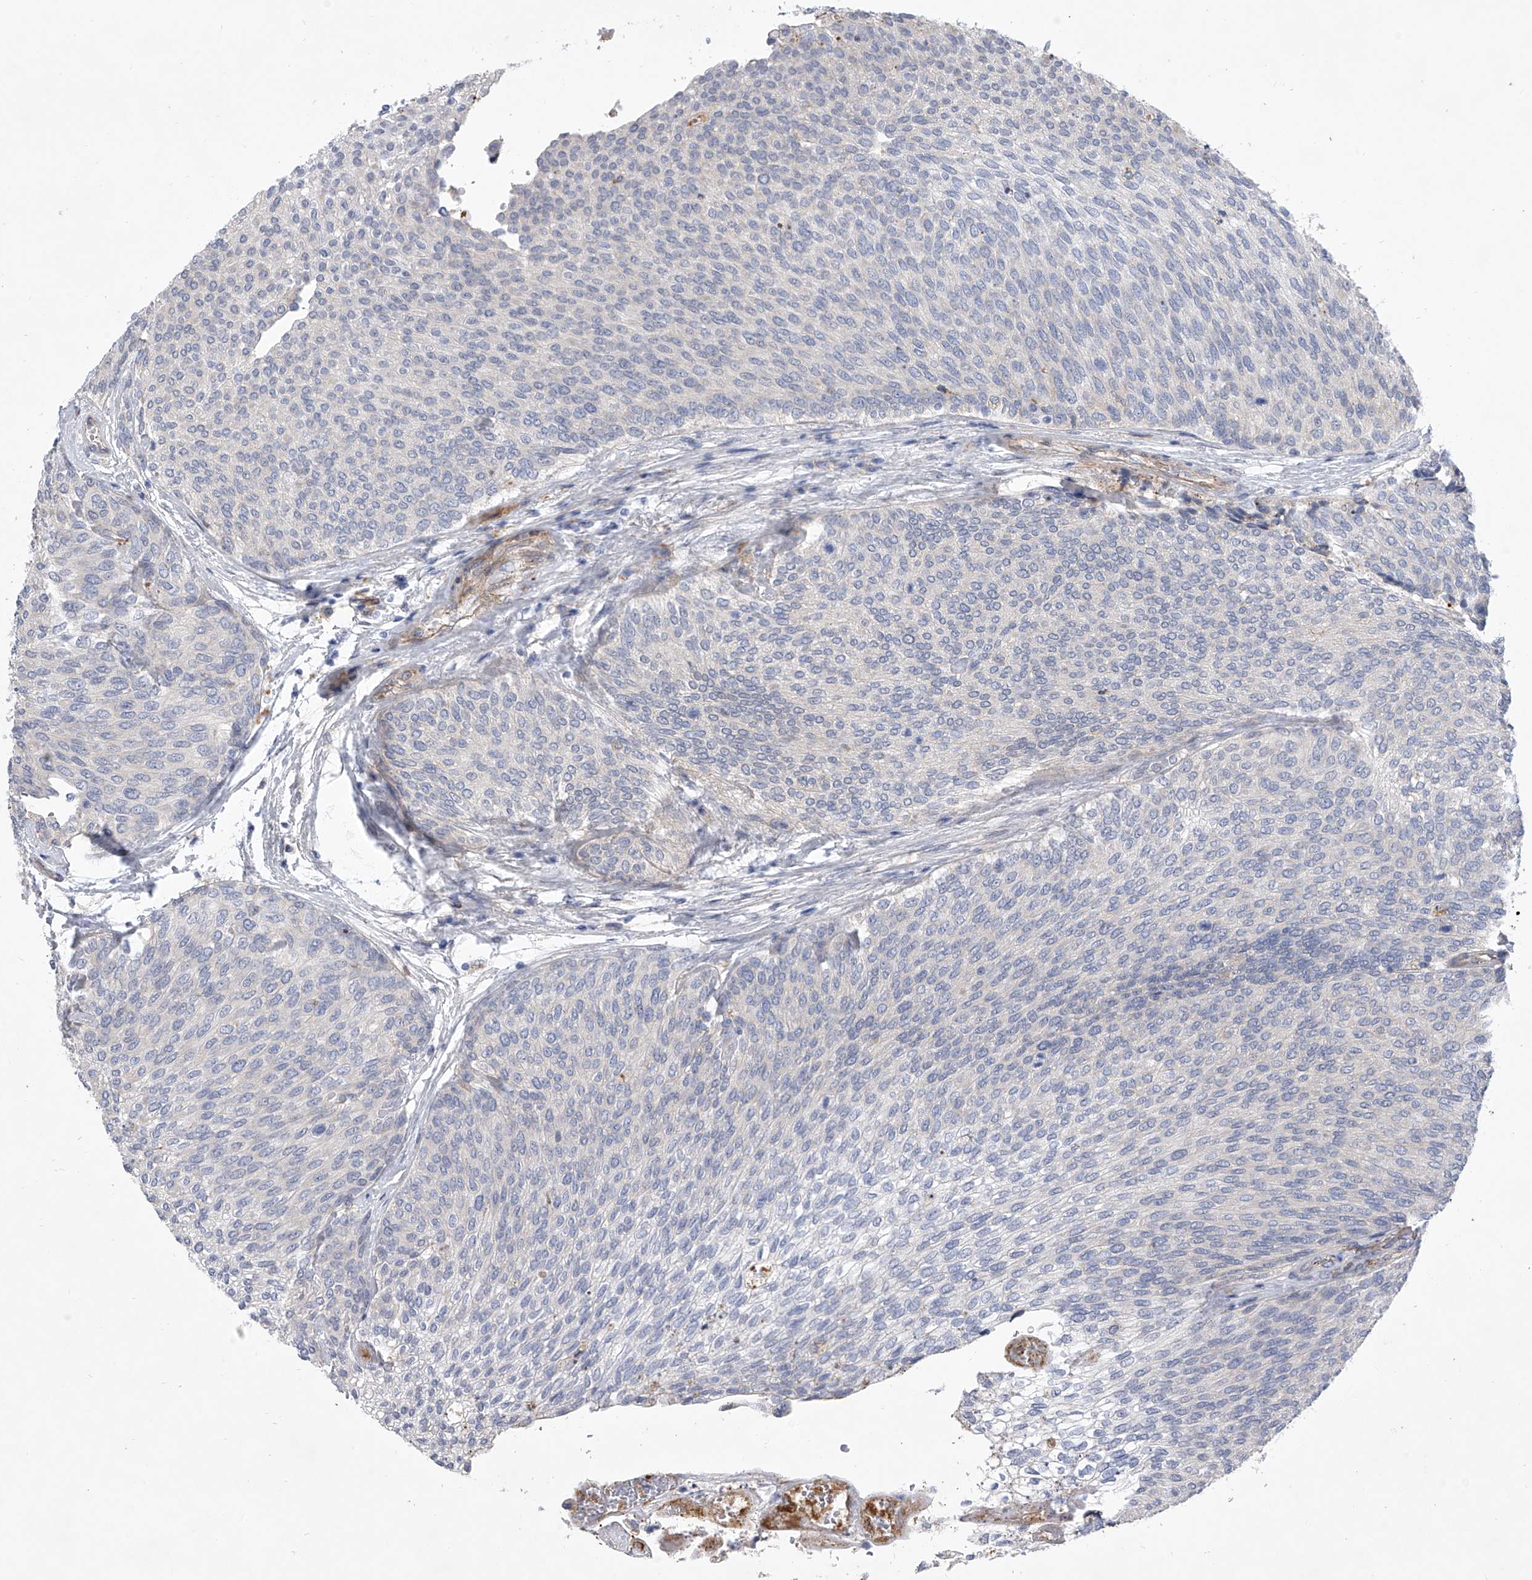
{"staining": {"intensity": "negative", "quantity": "none", "location": "none"}, "tissue": "urothelial cancer", "cell_type": "Tumor cells", "image_type": "cancer", "snomed": [{"axis": "morphology", "description": "Urothelial carcinoma, Low grade"}, {"axis": "topography", "description": "Urinary bladder"}], "caption": "Protein analysis of low-grade urothelial carcinoma displays no significant staining in tumor cells.", "gene": "MINDY4", "patient": {"sex": "female", "age": 79}}